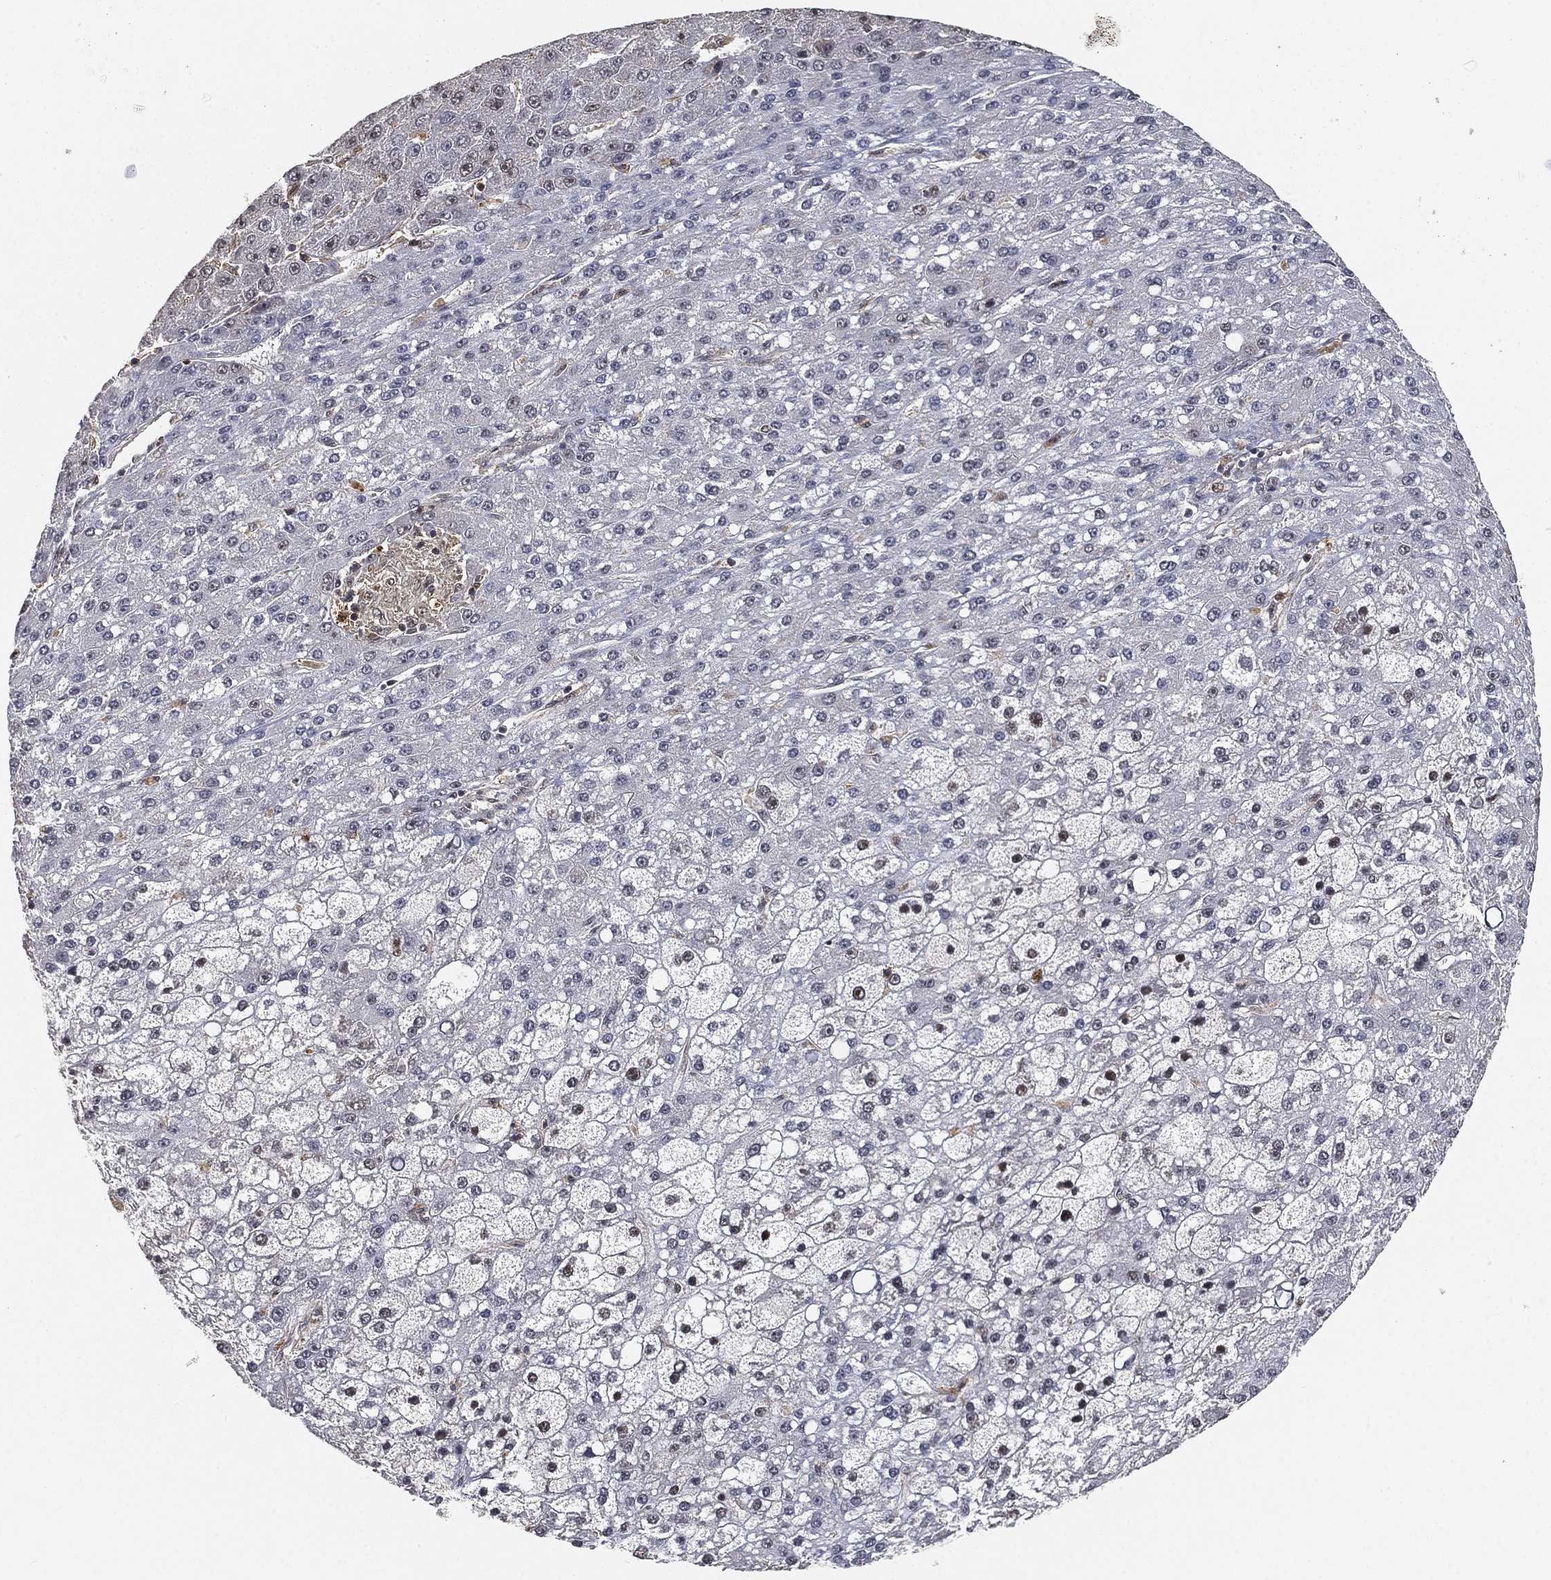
{"staining": {"intensity": "negative", "quantity": "none", "location": "none"}, "tissue": "liver cancer", "cell_type": "Tumor cells", "image_type": "cancer", "snomed": [{"axis": "morphology", "description": "Carcinoma, Hepatocellular, NOS"}, {"axis": "topography", "description": "Liver"}], "caption": "The immunohistochemistry histopathology image has no significant expression in tumor cells of liver hepatocellular carcinoma tissue.", "gene": "WDR26", "patient": {"sex": "male", "age": 67}}